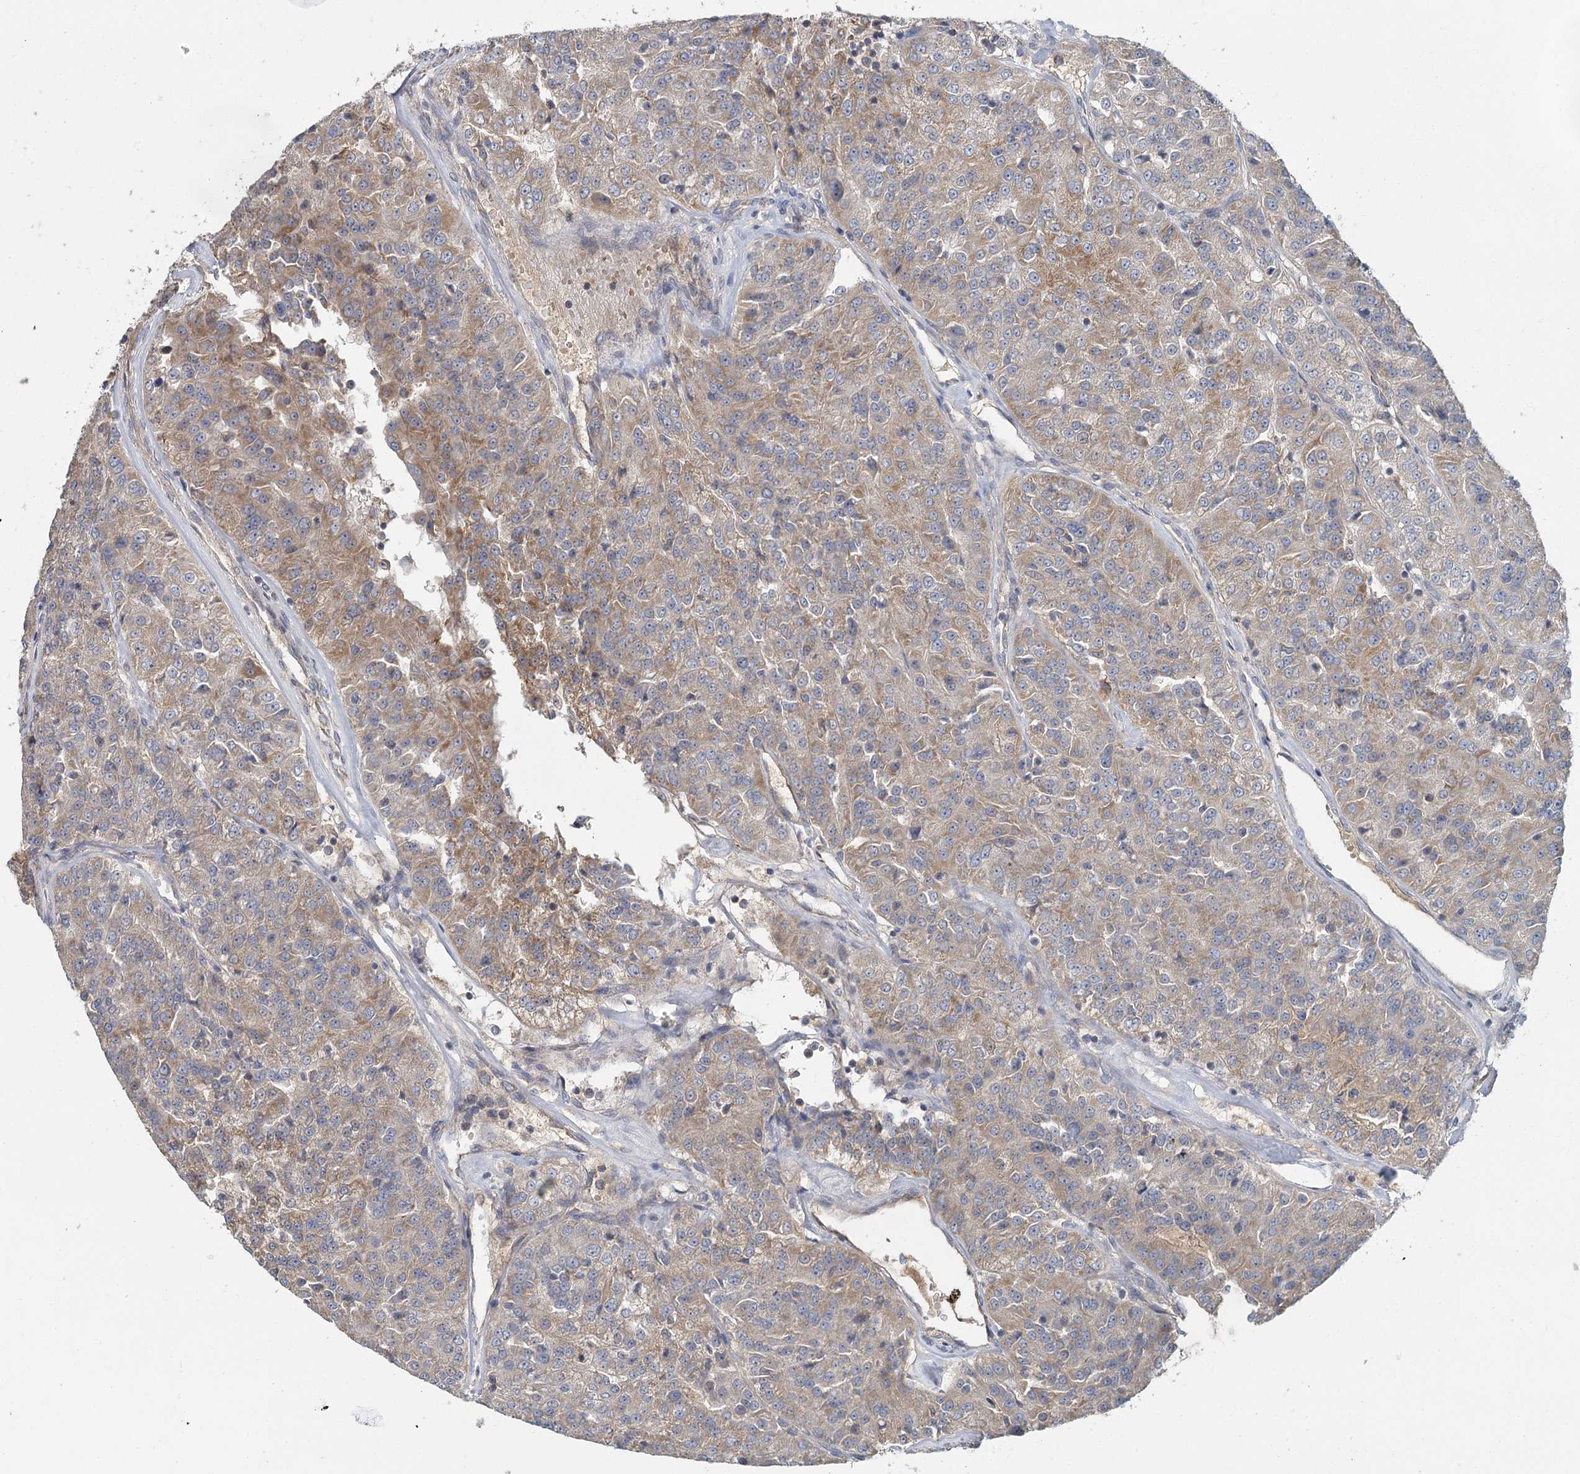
{"staining": {"intensity": "moderate", "quantity": ">75%", "location": "cytoplasmic/membranous"}, "tissue": "renal cancer", "cell_type": "Tumor cells", "image_type": "cancer", "snomed": [{"axis": "morphology", "description": "Adenocarcinoma, NOS"}, {"axis": "topography", "description": "Kidney"}], "caption": "Adenocarcinoma (renal) was stained to show a protein in brown. There is medium levels of moderate cytoplasmic/membranous positivity in approximately >75% of tumor cells.", "gene": "MRPL44", "patient": {"sex": "female", "age": 63}}